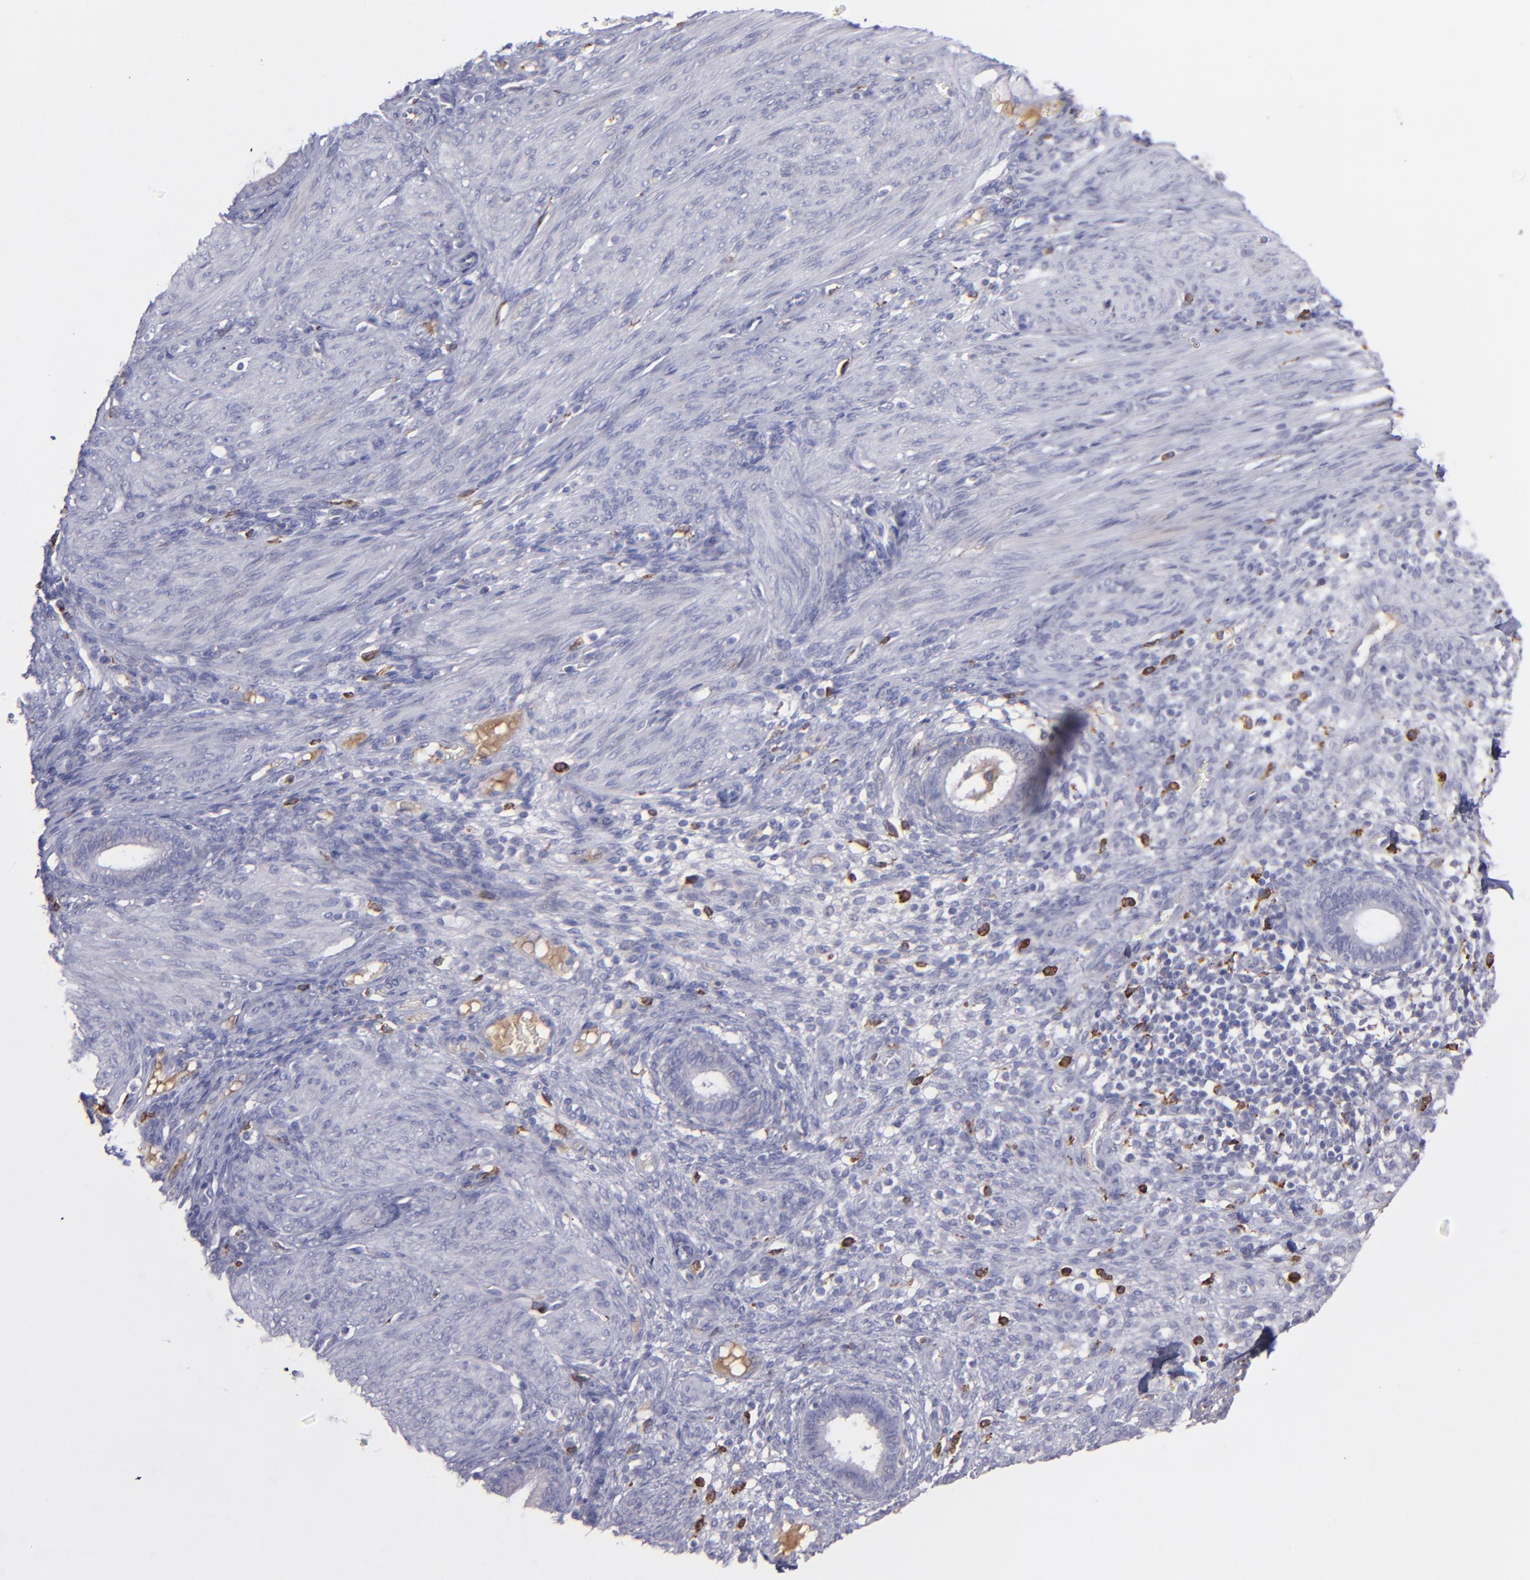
{"staining": {"intensity": "negative", "quantity": "none", "location": "none"}, "tissue": "endometrium", "cell_type": "Cells in endometrial stroma", "image_type": "normal", "snomed": [{"axis": "morphology", "description": "Normal tissue, NOS"}, {"axis": "topography", "description": "Endometrium"}], "caption": "A high-resolution photomicrograph shows IHC staining of unremarkable endometrium, which reveals no significant positivity in cells in endometrial stroma. (DAB immunohistochemistry (IHC) with hematoxylin counter stain).", "gene": "C1QA", "patient": {"sex": "female", "age": 72}}